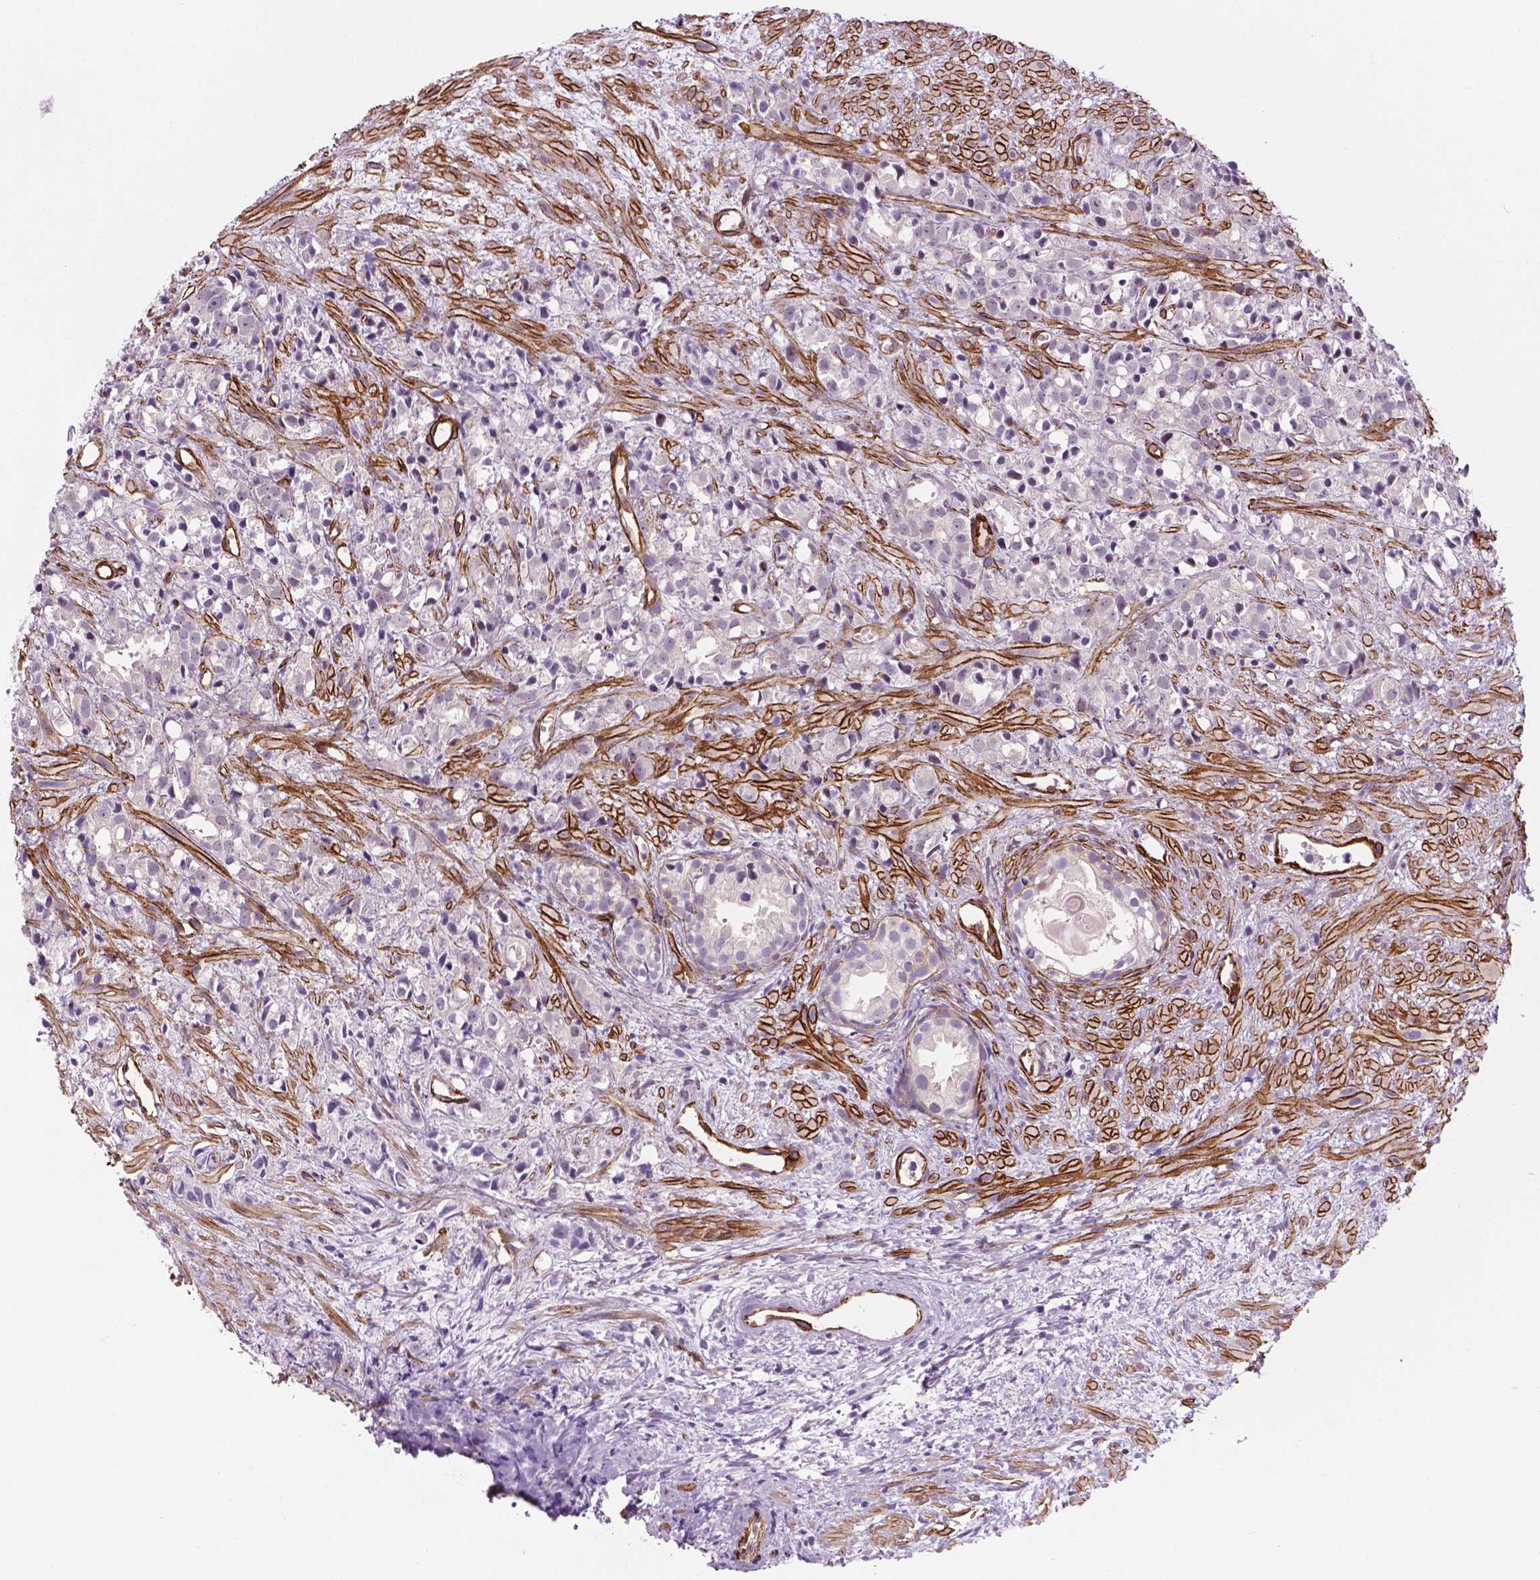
{"staining": {"intensity": "negative", "quantity": "none", "location": "none"}, "tissue": "prostate cancer", "cell_type": "Tumor cells", "image_type": "cancer", "snomed": [{"axis": "morphology", "description": "Adenocarcinoma, High grade"}, {"axis": "topography", "description": "Prostate"}], "caption": "The IHC histopathology image has no significant staining in tumor cells of prostate adenocarcinoma (high-grade) tissue. (DAB (3,3'-diaminobenzidine) IHC visualized using brightfield microscopy, high magnification).", "gene": "EGFL8", "patient": {"sex": "male", "age": 79}}